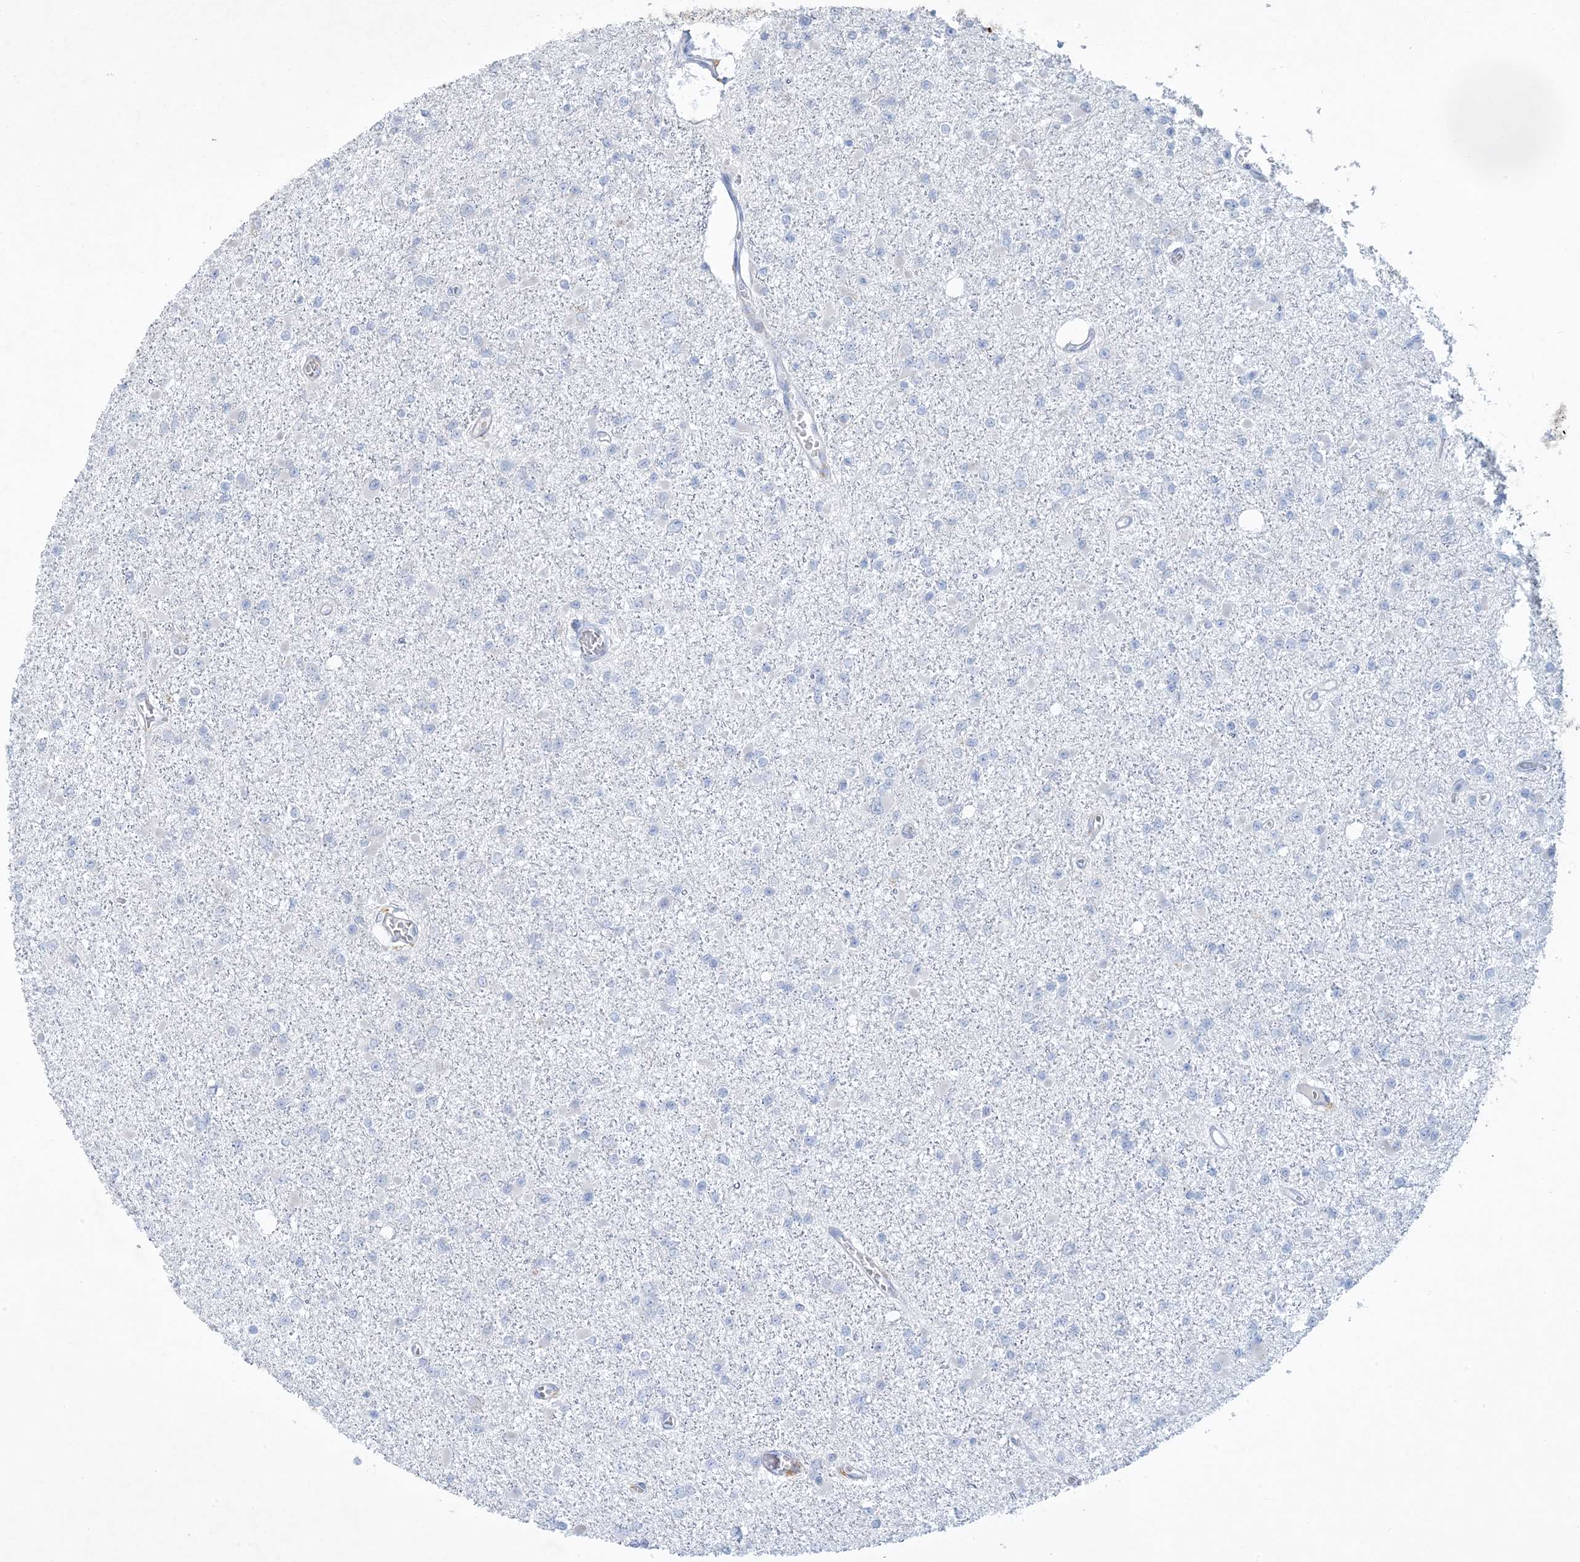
{"staining": {"intensity": "negative", "quantity": "none", "location": "none"}, "tissue": "glioma", "cell_type": "Tumor cells", "image_type": "cancer", "snomed": [{"axis": "morphology", "description": "Glioma, malignant, Low grade"}, {"axis": "topography", "description": "Brain"}], "caption": "An immunohistochemistry image of malignant glioma (low-grade) is shown. There is no staining in tumor cells of malignant glioma (low-grade).", "gene": "MRPS18A", "patient": {"sex": "female", "age": 22}}